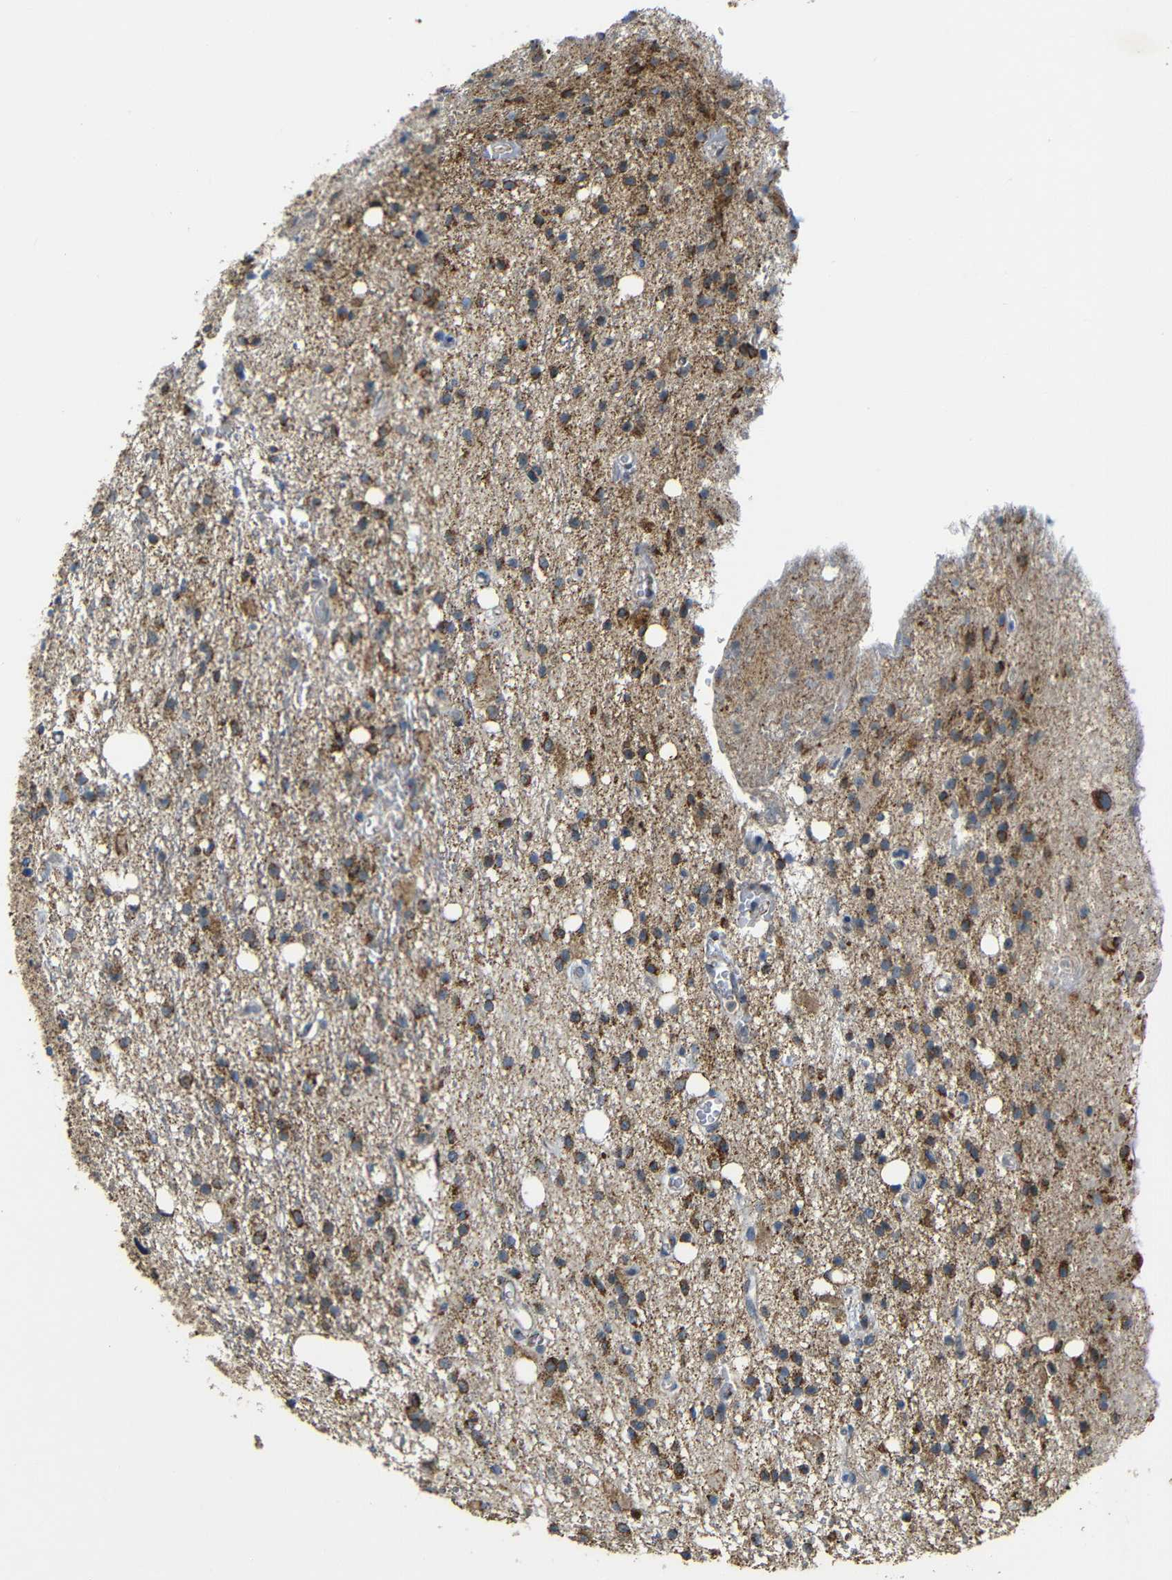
{"staining": {"intensity": "moderate", "quantity": ">75%", "location": "cytoplasmic/membranous"}, "tissue": "glioma", "cell_type": "Tumor cells", "image_type": "cancer", "snomed": [{"axis": "morphology", "description": "Glioma, malignant, High grade"}, {"axis": "topography", "description": "Brain"}], "caption": "Tumor cells reveal medium levels of moderate cytoplasmic/membranous expression in about >75% of cells in malignant high-grade glioma.", "gene": "NR3C2", "patient": {"sex": "male", "age": 47}}